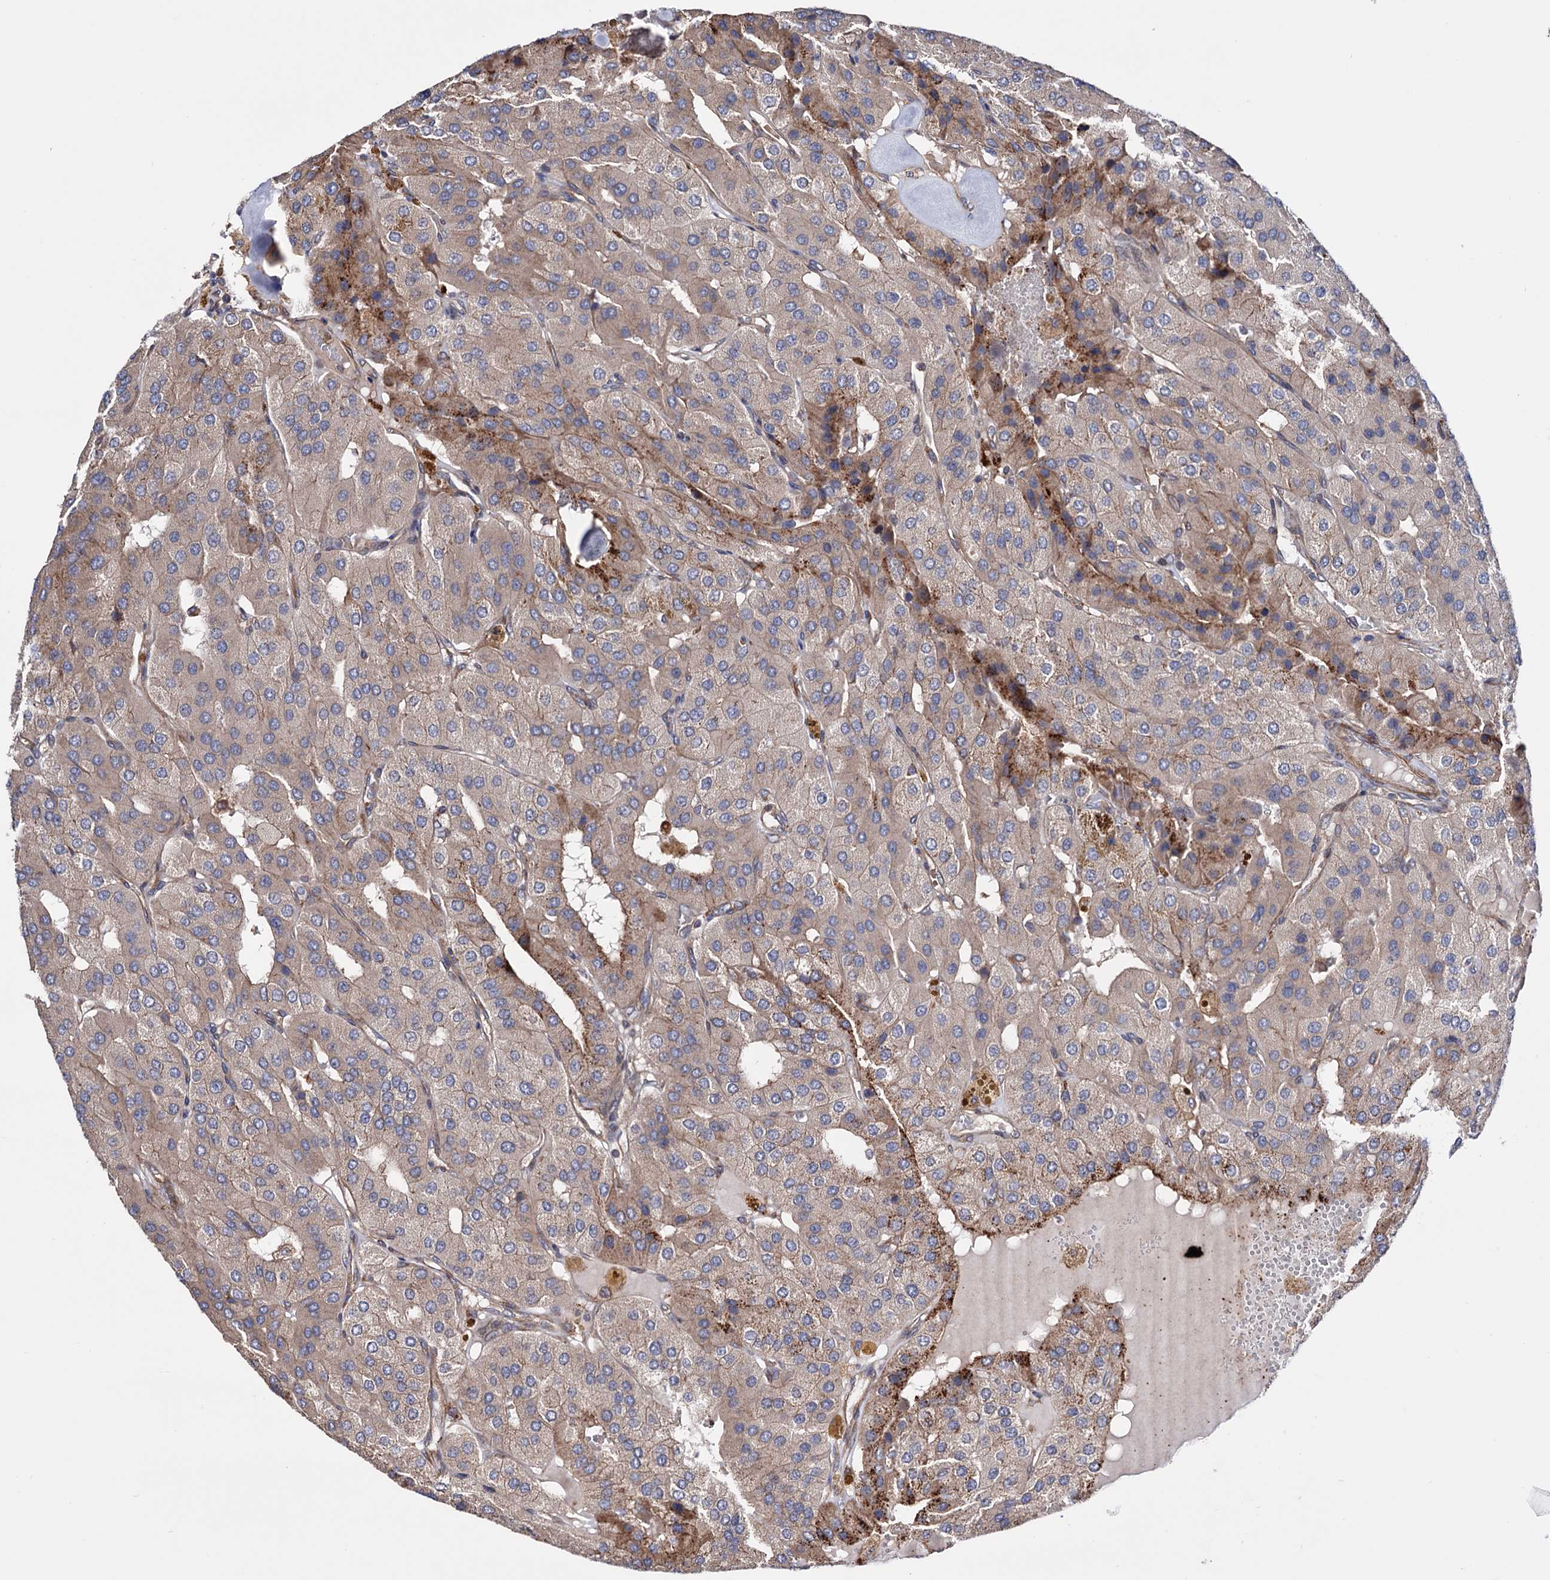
{"staining": {"intensity": "moderate", "quantity": "<25%", "location": "cytoplasmic/membranous"}, "tissue": "parathyroid gland", "cell_type": "Glandular cells", "image_type": "normal", "snomed": [{"axis": "morphology", "description": "Normal tissue, NOS"}, {"axis": "morphology", "description": "Adenoma, NOS"}, {"axis": "topography", "description": "Parathyroid gland"}], "caption": "An immunohistochemistry histopathology image of benign tissue is shown. Protein staining in brown shows moderate cytoplasmic/membranous positivity in parathyroid gland within glandular cells.", "gene": "FERMT2", "patient": {"sex": "female", "age": 86}}